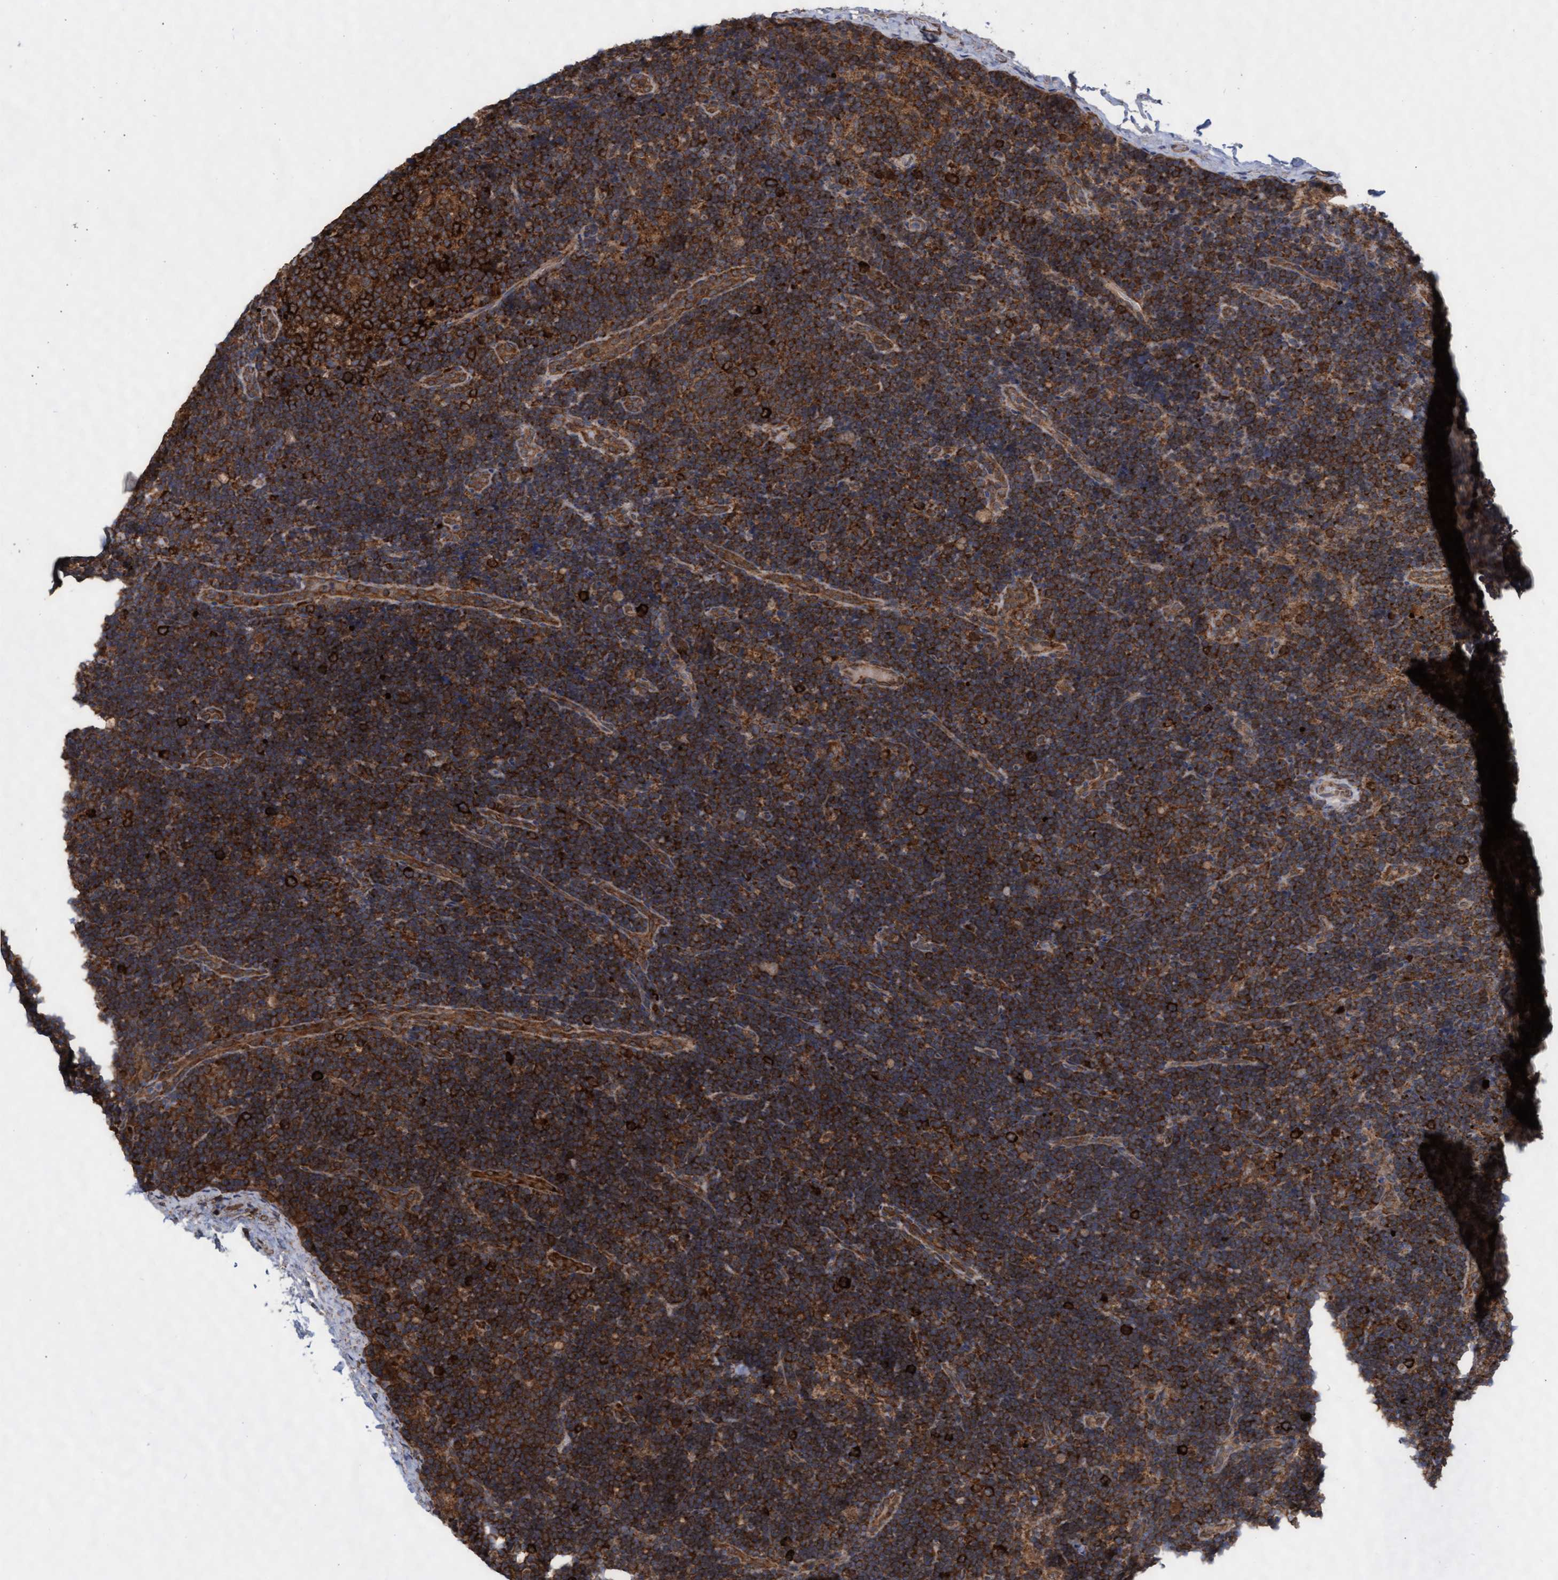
{"staining": {"intensity": "strong", "quantity": ">75%", "location": "cytoplasmic/membranous"}, "tissue": "lymph node", "cell_type": "Germinal center cells", "image_type": "normal", "snomed": [{"axis": "morphology", "description": "Normal tissue, NOS"}, {"axis": "topography", "description": "Lymph node"}], "caption": "Lymph node stained with DAB (3,3'-diaminobenzidine) immunohistochemistry demonstrates high levels of strong cytoplasmic/membranous positivity in about >75% of germinal center cells.", "gene": "ABCF2", "patient": {"sex": "female", "age": 14}}